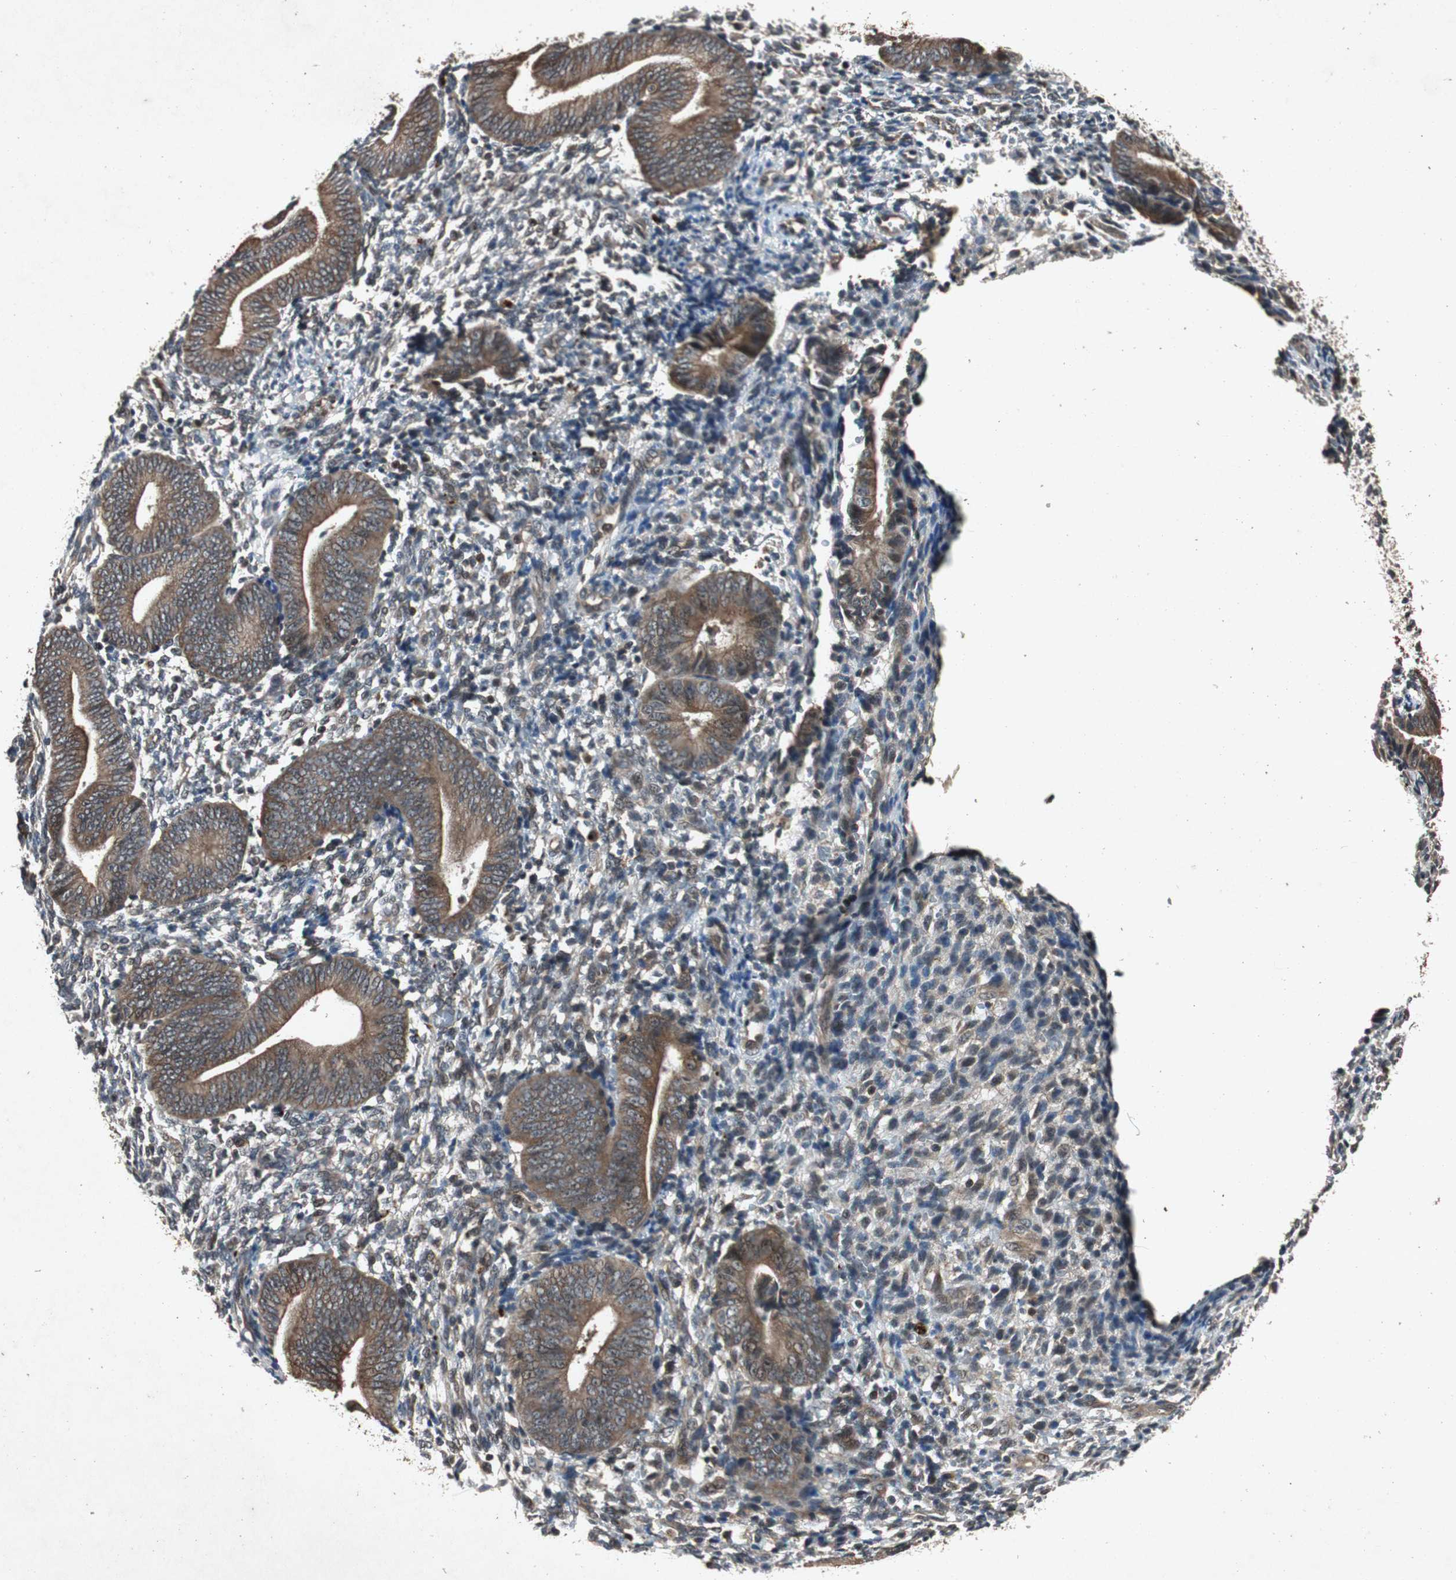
{"staining": {"intensity": "negative", "quantity": "none", "location": "none"}, "tissue": "endometrium", "cell_type": "Cells in endometrial stroma", "image_type": "normal", "snomed": [{"axis": "morphology", "description": "Normal tissue, NOS"}, {"axis": "topography", "description": "Uterus"}, {"axis": "topography", "description": "Endometrium"}], "caption": "Cells in endometrial stroma are negative for protein expression in normal human endometrium. (Brightfield microscopy of DAB IHC at high magnification).", "gene": "SLIT2", "patient": {"sex": "female", "age": 33}}